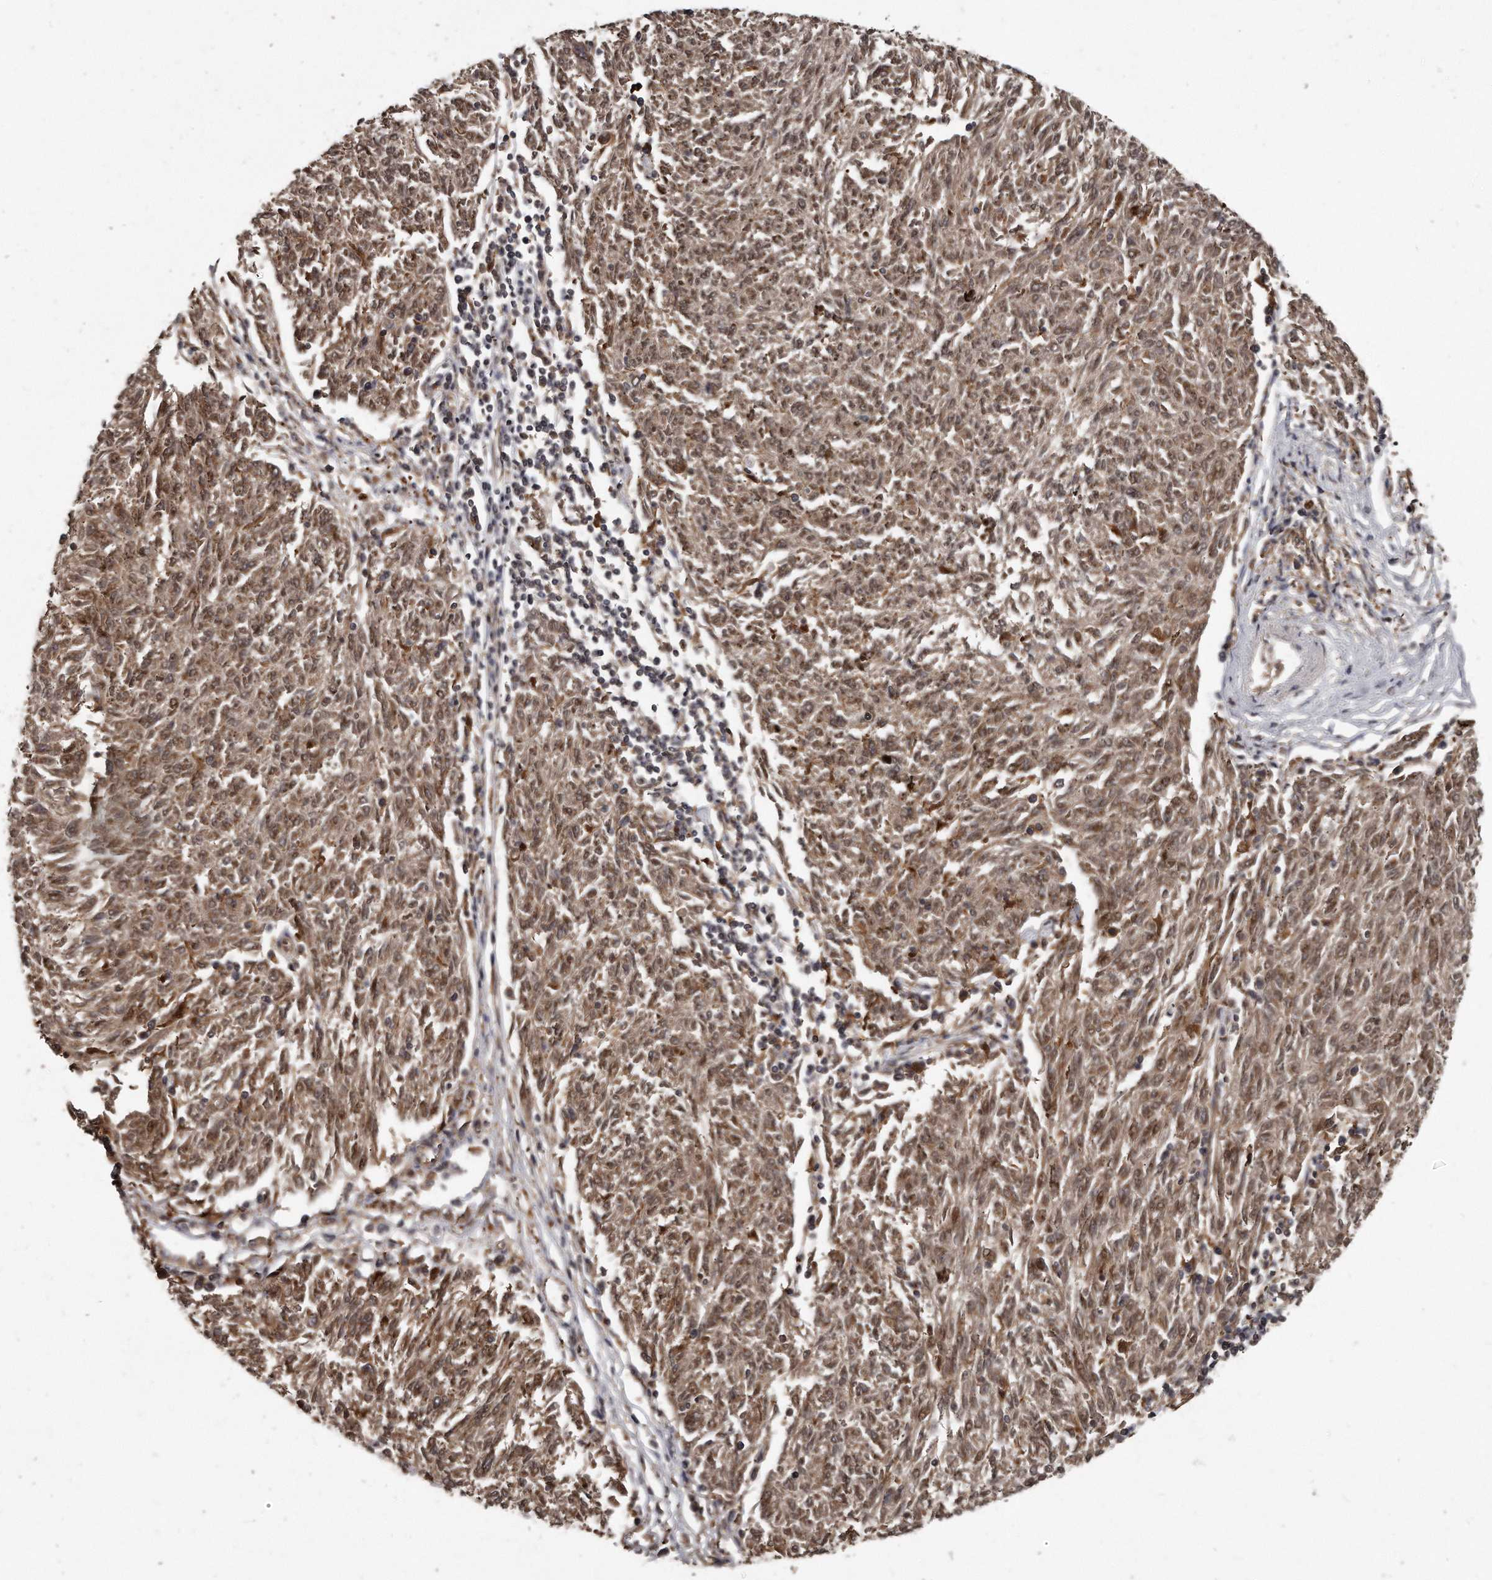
{"staining": {"intensity": "moderate", "quantity": ">75%", "location": "cytoplasmic/membranous,nuclear"}, "tissue": "melanoma", "cell_type": "Tumor cells", "image_type": "cancer", "snomed": [{"axis": "morphology", "description": "Malignant melanoma, NOS"}, {"axis": "topography", "description": "Skin"}], "caption": "A histopathology image of human malignant melanoma stained for a protein shows moderate cytoplasmic/membranous and nuclear brown staining in tumor cells. Nuclei are stained in blue.", "gene": "GCH1", "patient": {"sex": "female", "age": 72}}